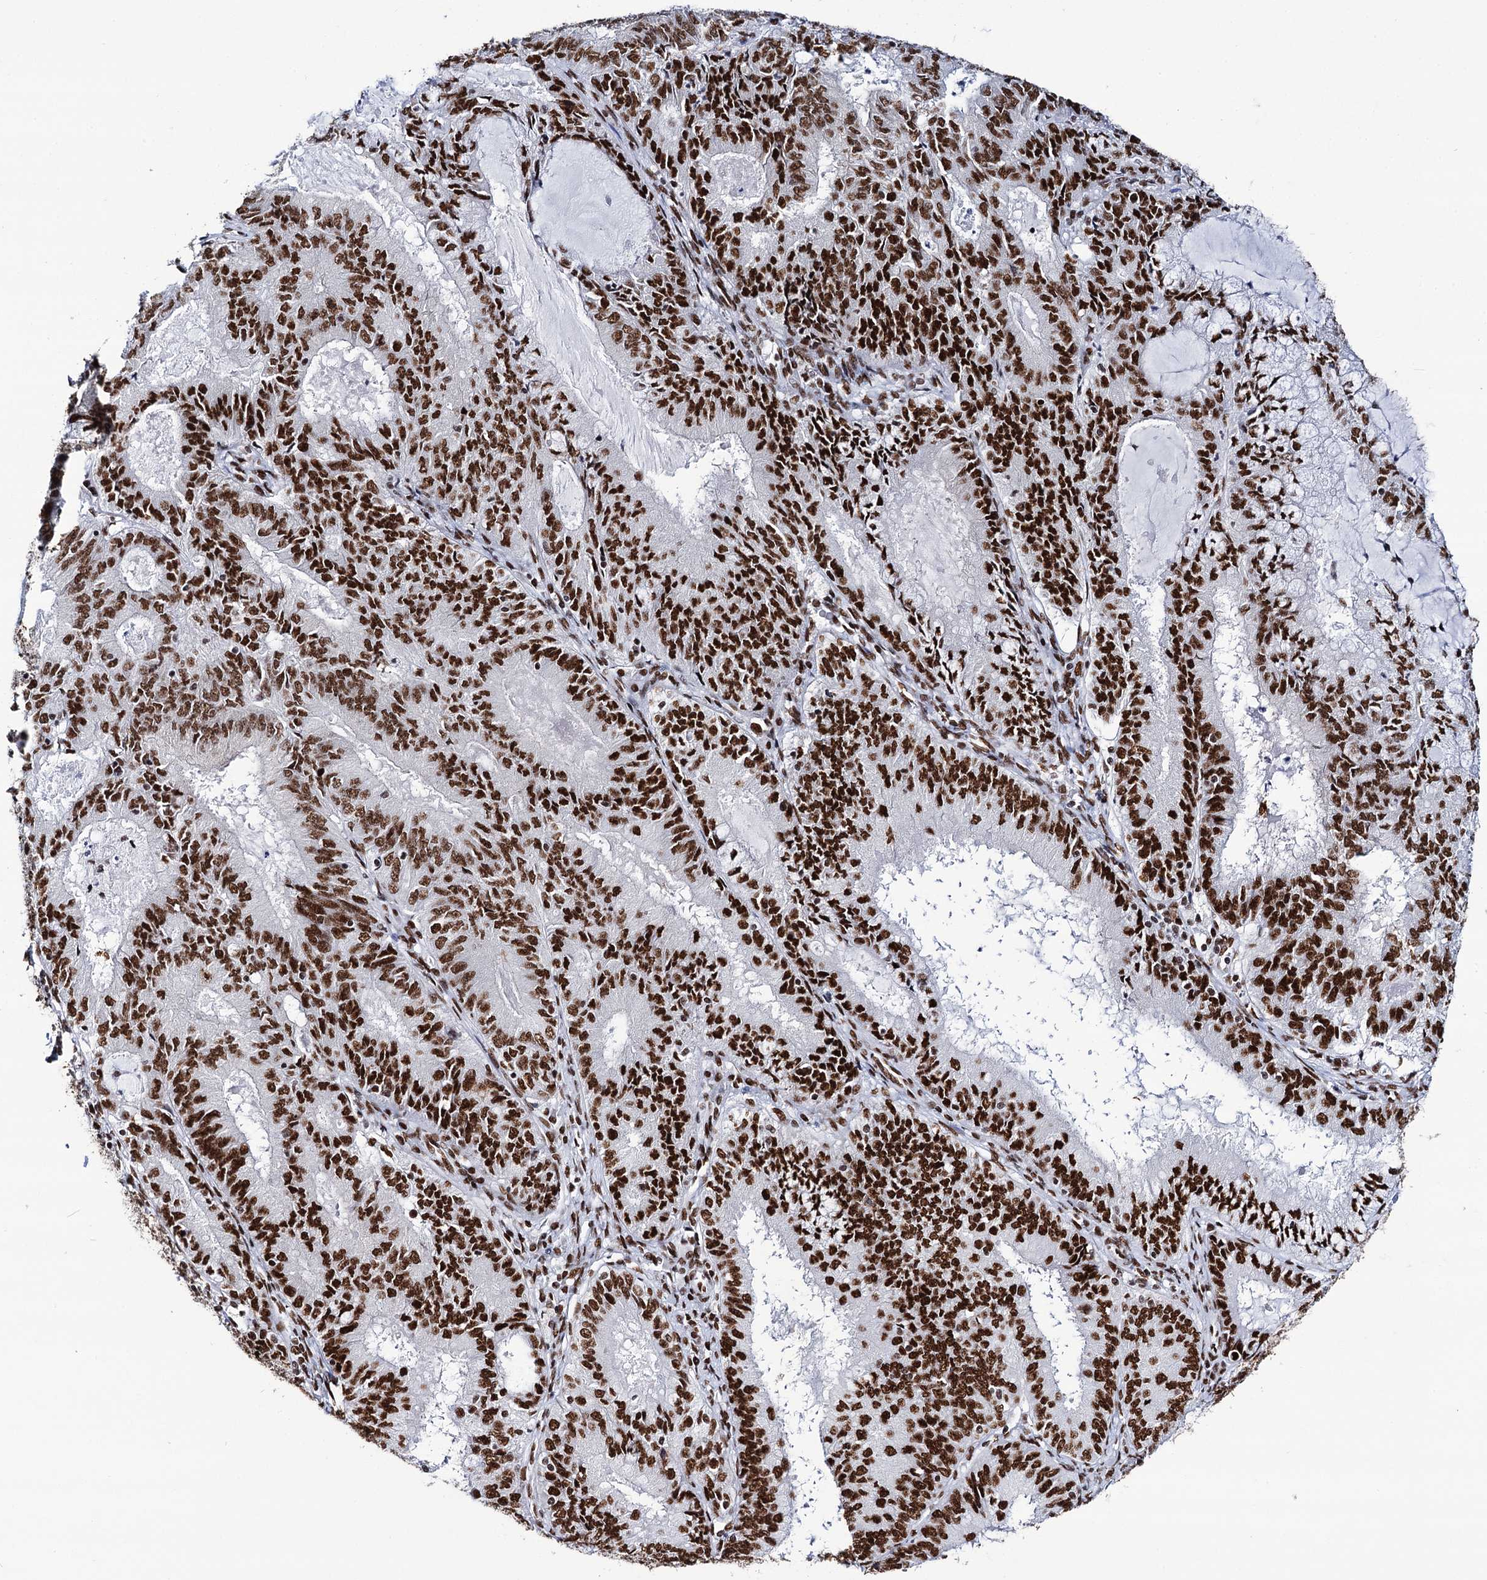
{"staining": {"intensity": "strong", "quantity": ">75%", "location": "nuclear"}, "tissue": "endometrial cancer", "cell_type": "Tumor cells", "image_type": "cancer", "snomed": [{"axis": "morphology", "description": "Adenocarcinoma, NOS"}, {"axis": "topography", "description": "Endometrium"}], "caption": "This photomicrograph displays IHC staining of endometrial cancer, with high strong nuclear staining in about >75% of tumor cells.", "gene": "MATR3", "patient": {"sex": "female", "age": 57}}